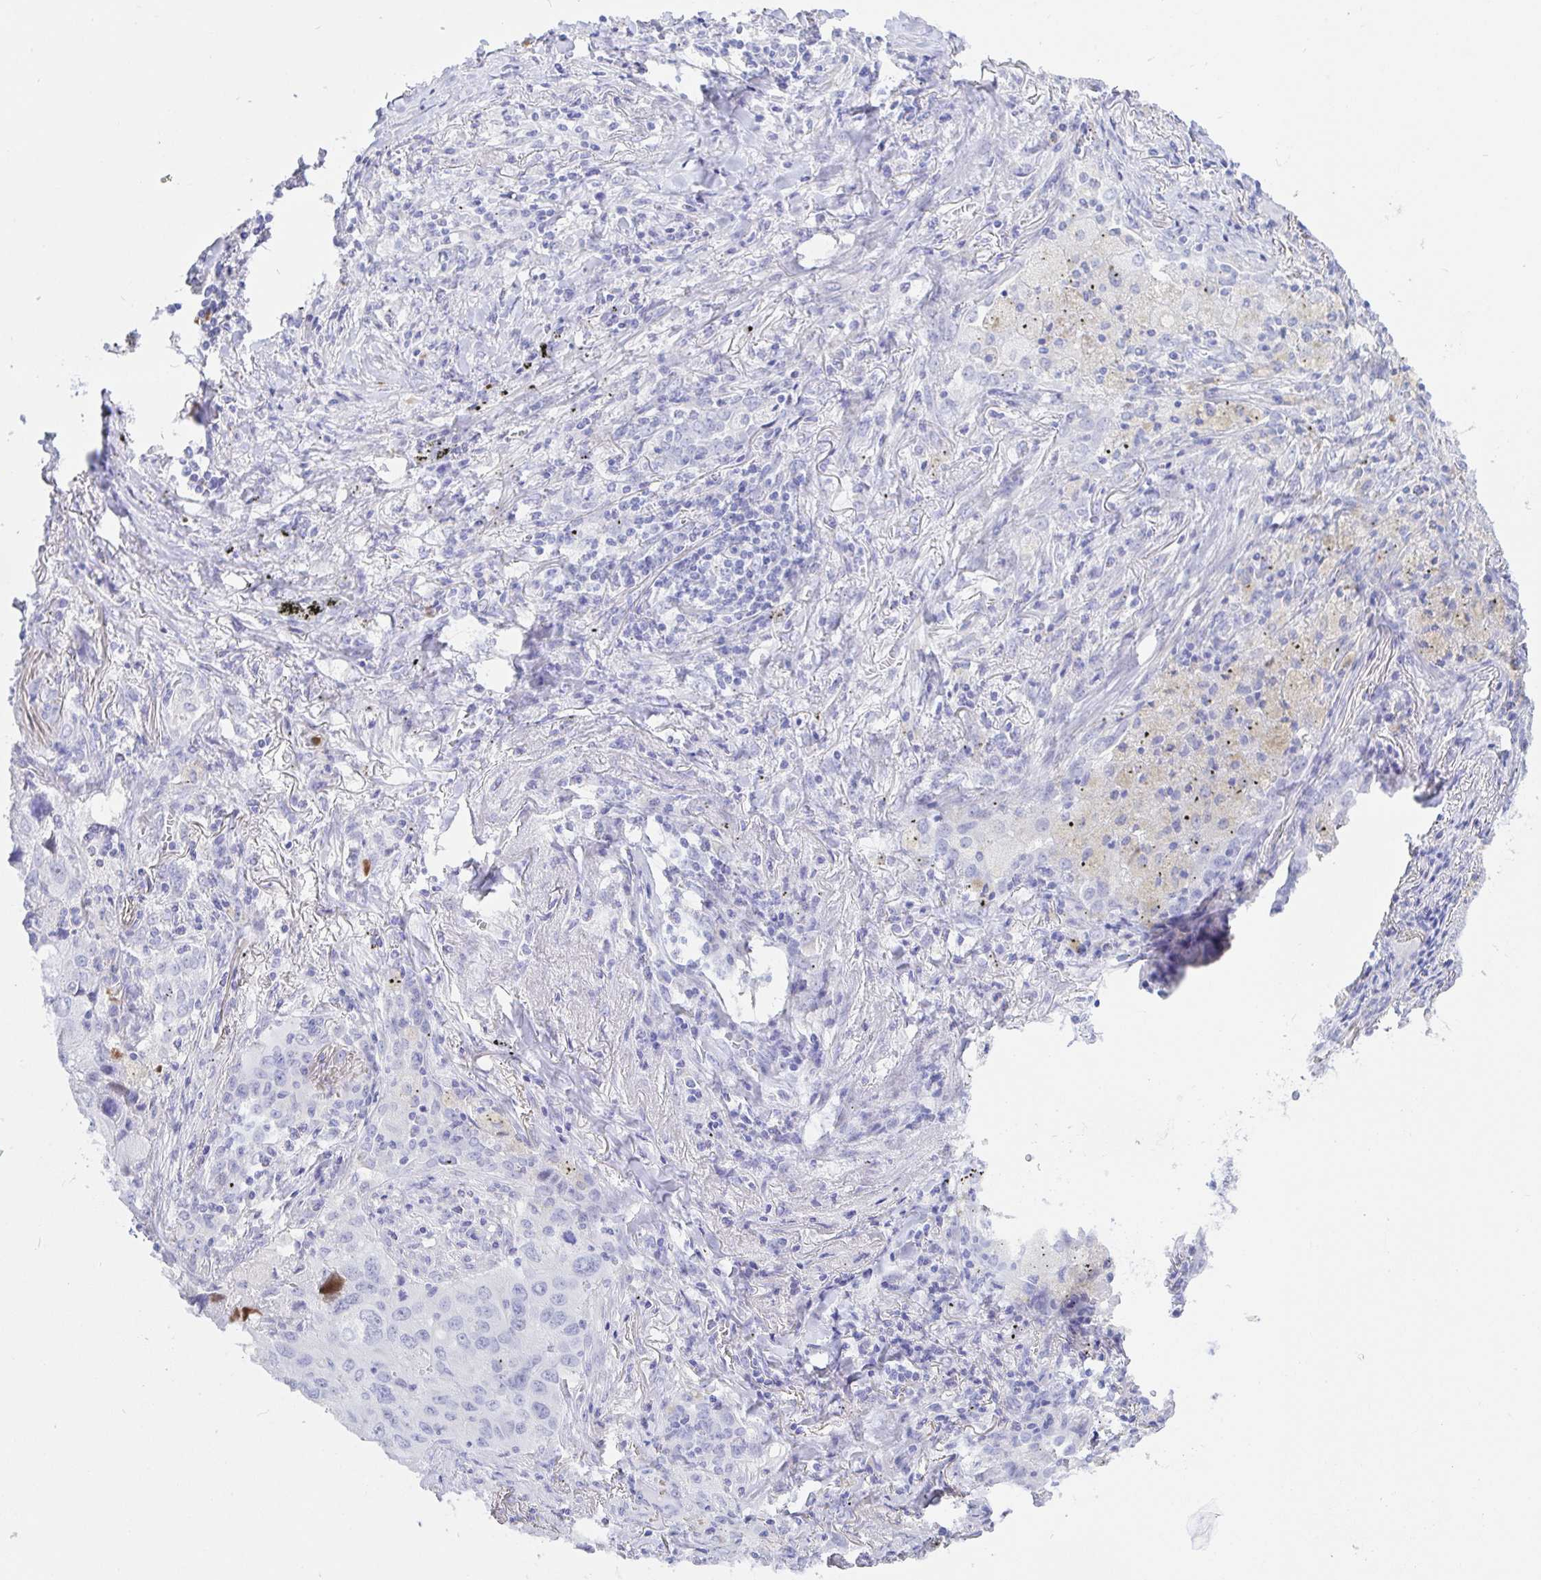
{"staining": {"intensity": "negative", "quantity": "none", "location": "none"}, "tissue": "lung cancer", "cell_type": "Tumor cells", "image_type": "cancer", "snomed": [{"axis": "morphology", "description": "Adenocarcinoma, NOS"}, {"axis": "morphology", "description": "Adenocarcinoma, metastatic, NOS"}, {"axis": "topography", "description": "Lymph node"}, {"axis": "topography", "description": "Lung"}], "caption": "DAB immunohistochemical staining of adenocarcinoma (lung) demonstrates no significant staining in tumor cells.", "gene": "KCNH6", "patient": {"sex": "female", "age": 42}}